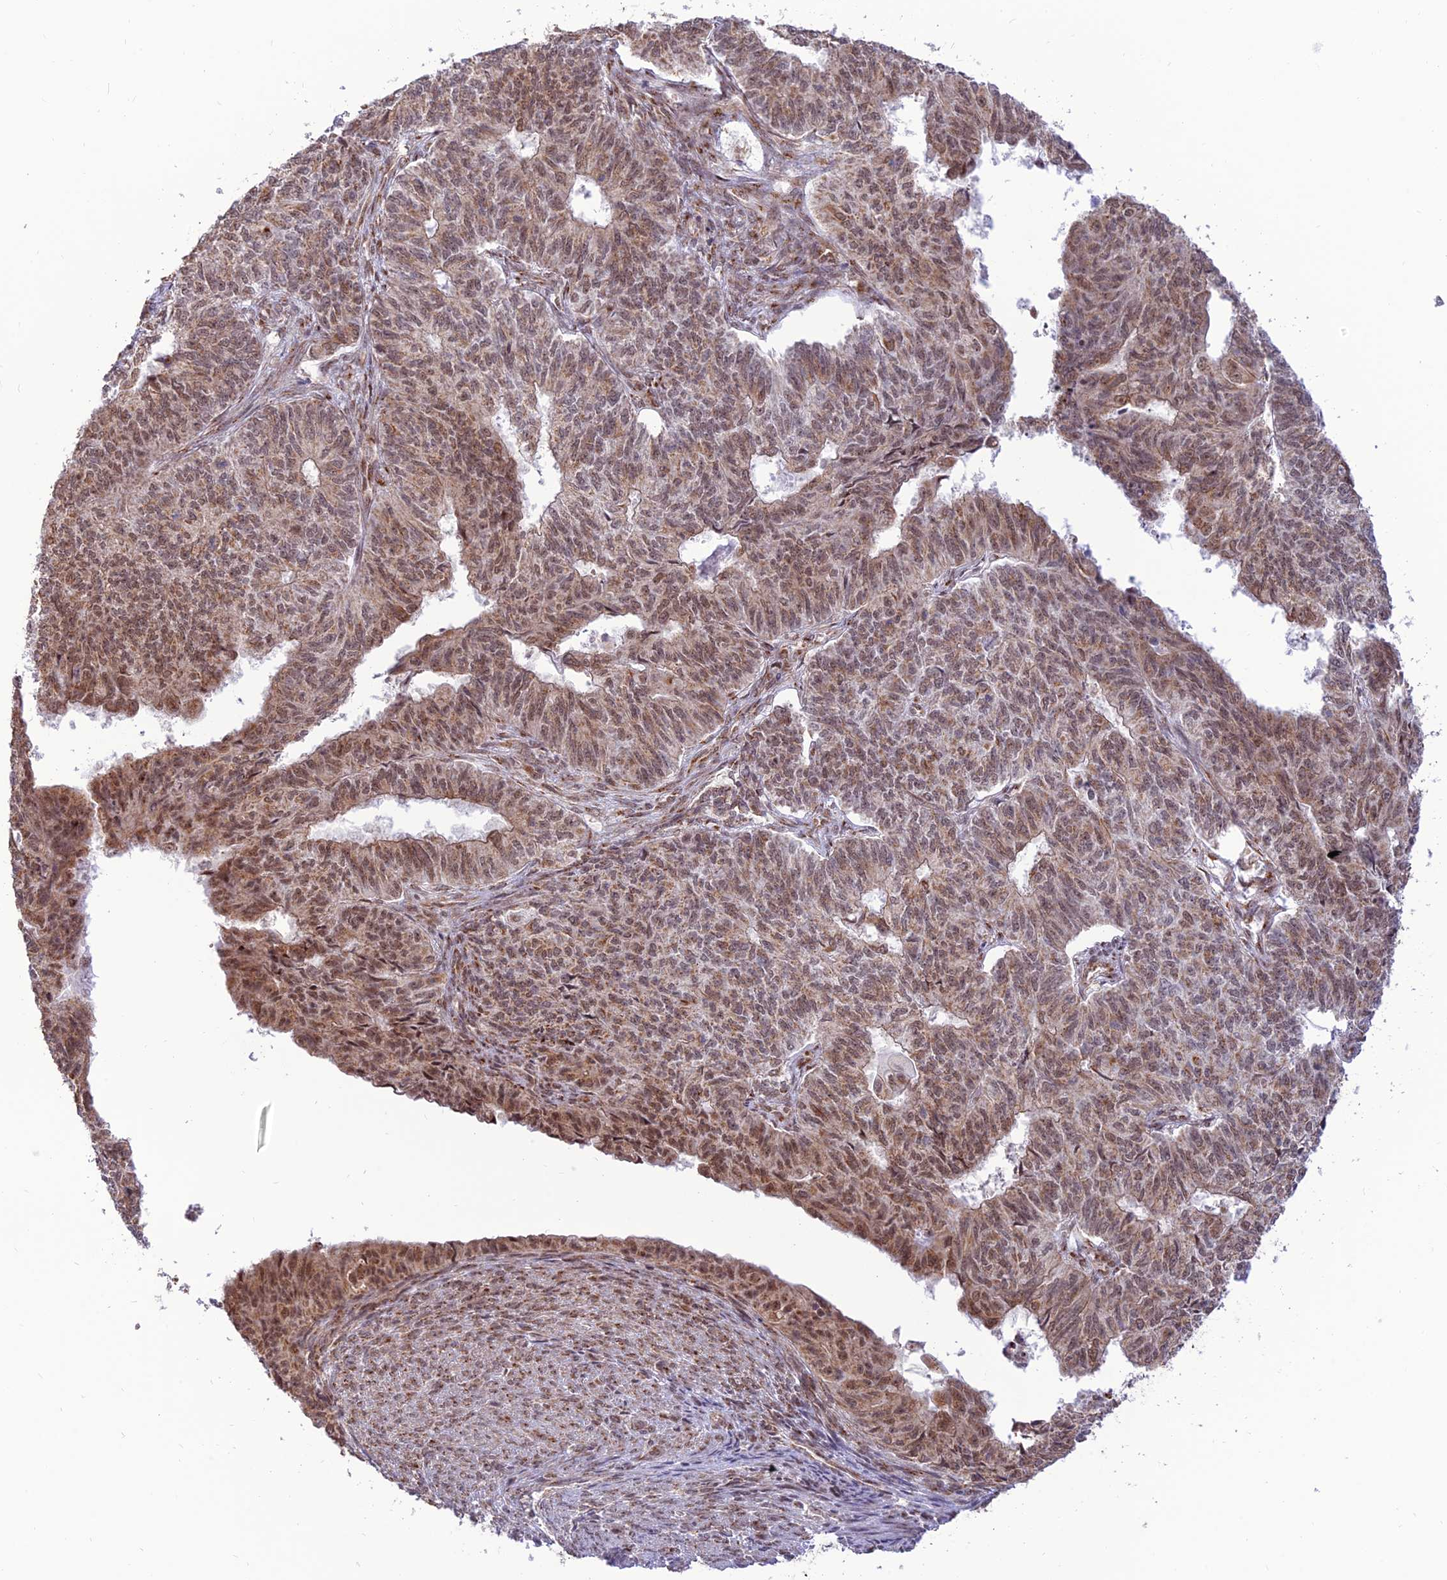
{"staining": {"intensity": "moderate", "quantity": ">75%", "location": "cytoplasmic/membranous,nuclear"}, "tissue": "endometrial cancer", "cell_type": "Tumor cells", "image_type": "cancer", "snomed": [{"axis": "morphology", "description": "Adenocarcinoma, NOS"}, {"axis": "topography", "description": "Endometrium"}], "caption": "Adenocarcinoma (endometrial) stained with DAB IHC demonstrates medium levels of moderate cytoplasmic/membranous and nuclear staining in about >75% of tumor cells. Immunohistochemistry stains the protein in brown and the nuclei are stained blue.", "gene": "GOLGA3", "patient": {"sex": "female", "age": 32}}